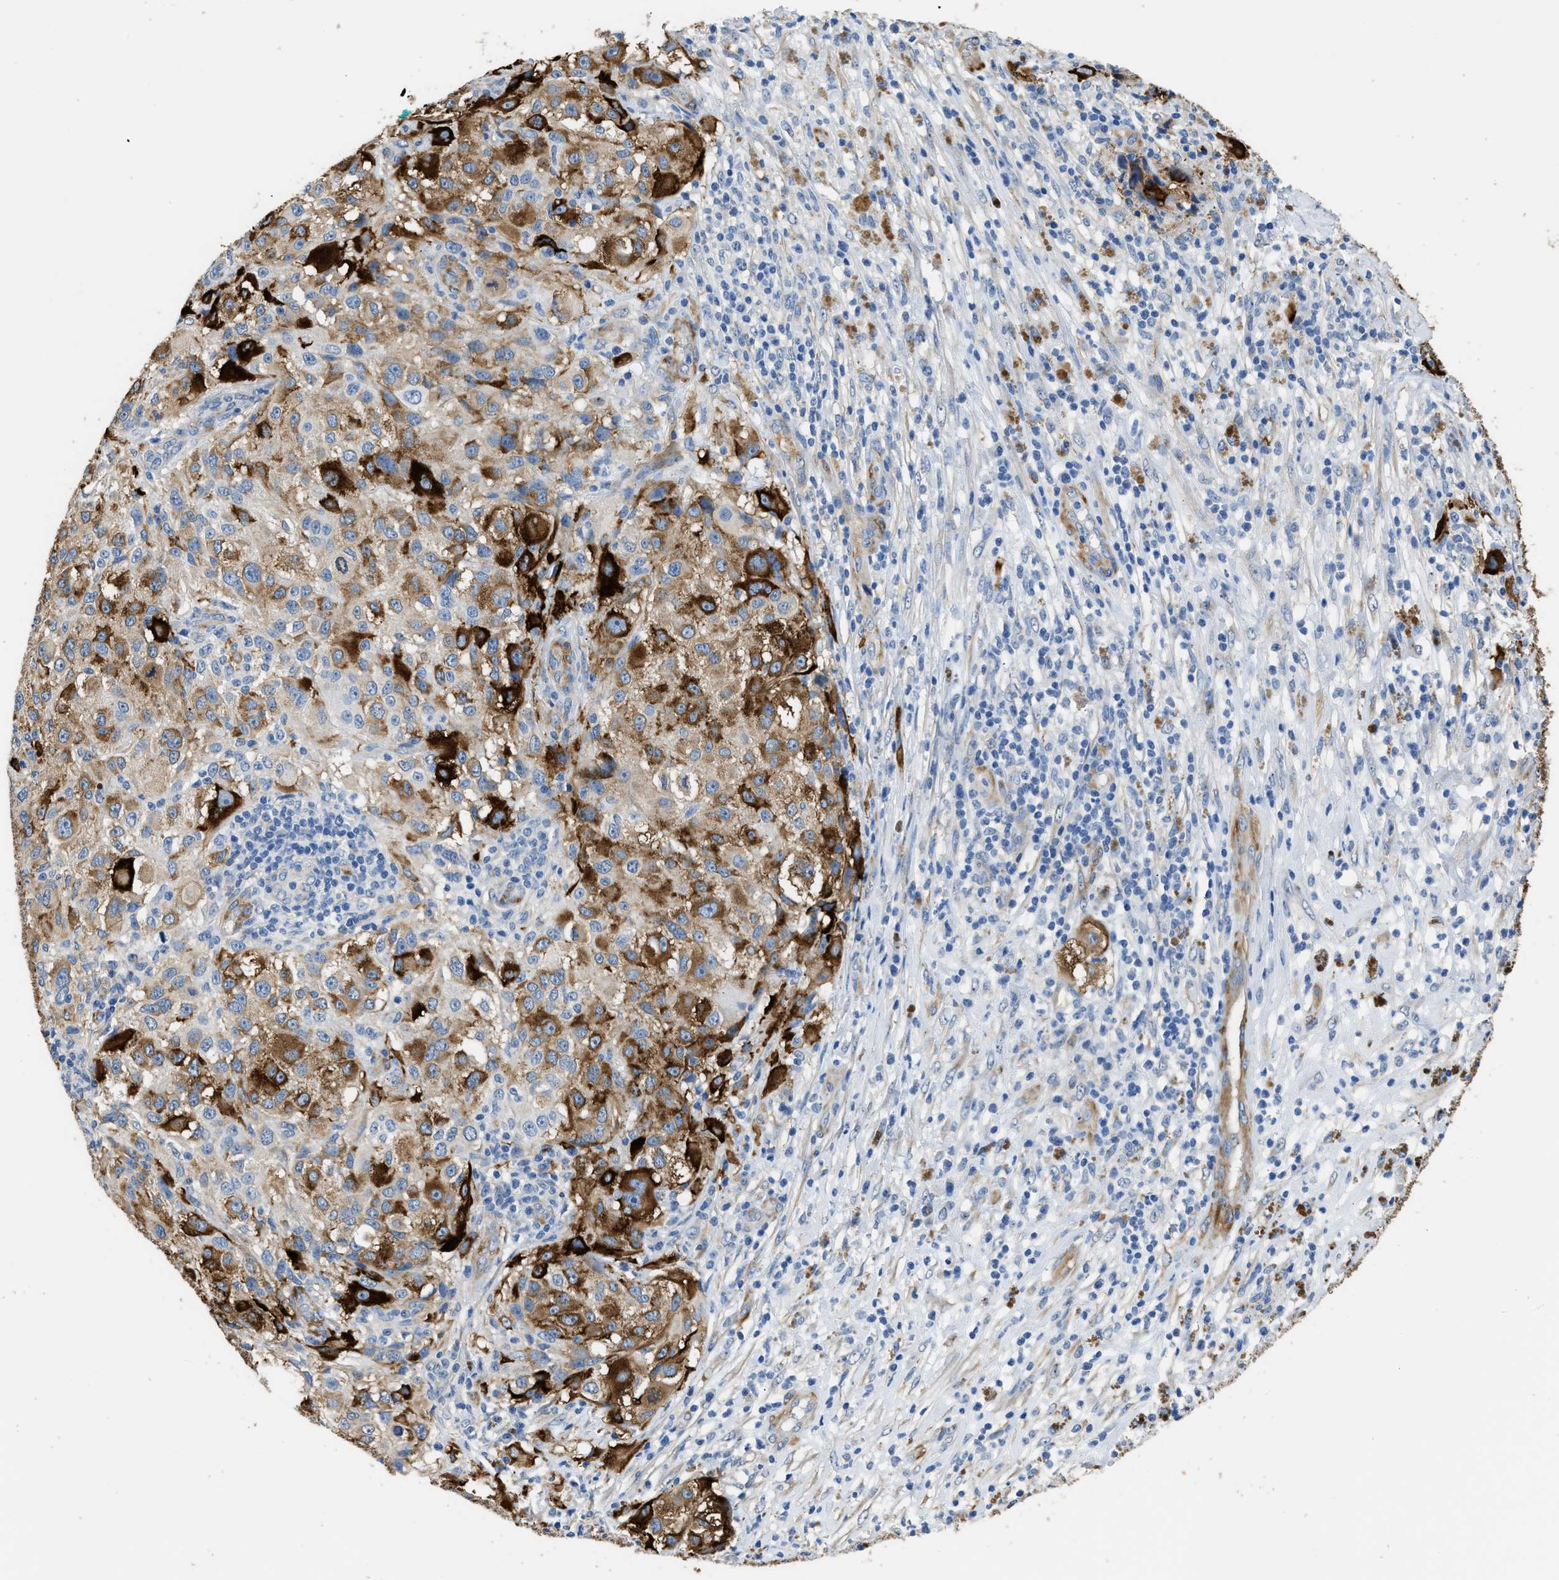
{"staining": {"intensity": "strong", "quantity": "25%-75%", "location": "cytoplasmic/membranous"}, "tissue": "melanoma", "cell_type": "Tumor cells", "image_type": "cancer", "snomed": [{"axis": "morphology", "description": "Necrosis, NOS"}, {"axis": "morphology", "description": "Malignant melanoma, NOS"}, {"axis": "topography", "description": "Skin"}], "caption": "Immunohistochemistry of melanoma reveals high levels of strong cytoplasmic/membranous staining in about 25%-75% of tumor cells.", "gene": "ZSWIM5", "patient": {"sex": "female", "age": 87}}